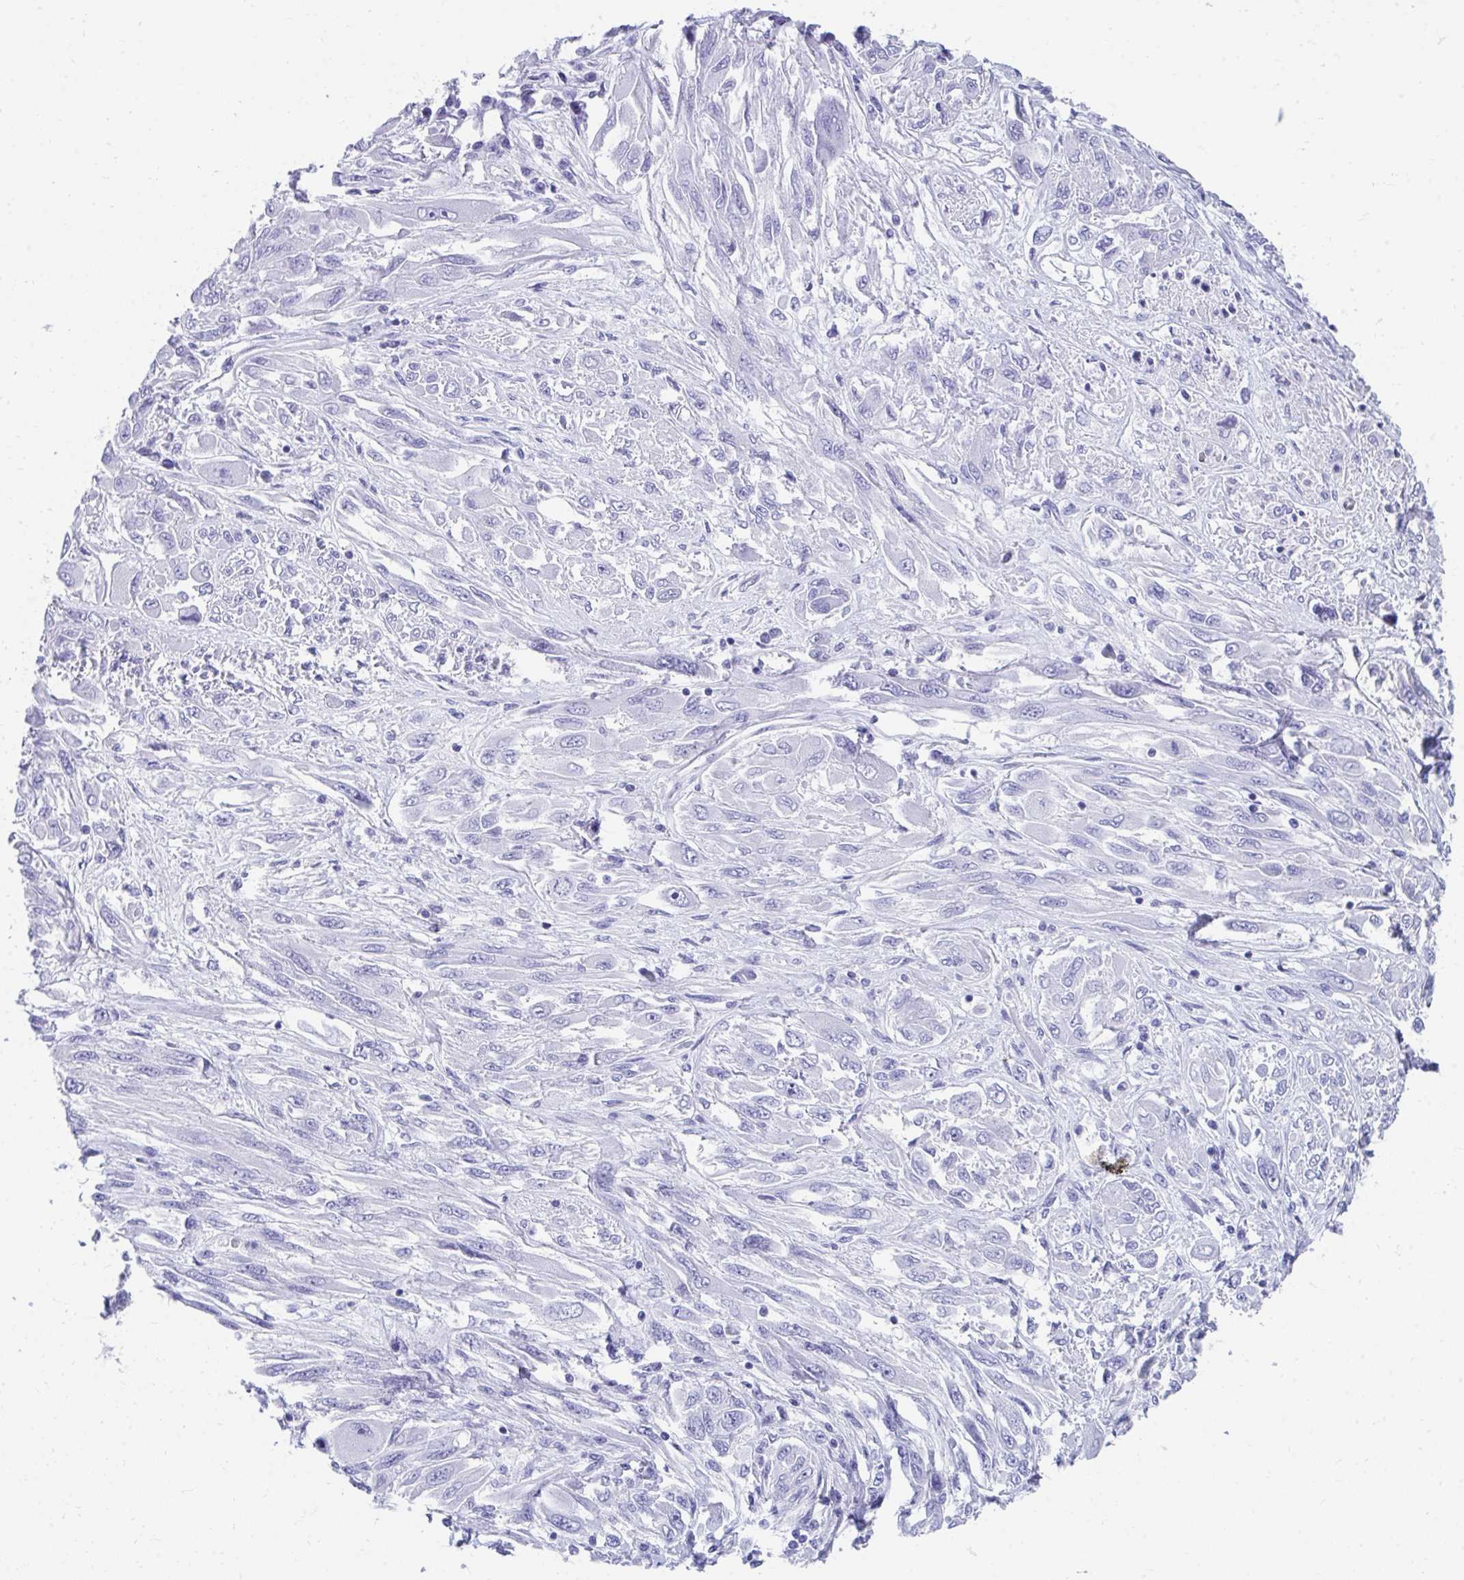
{"staining": {"intensity": "negative", "quantity": "none", "location": "none"}, "tissue": "melanoma", "cell_type": "Tumor cells", "image_type": "cancer", "snomed": [{"axis": "morphology", "description": "Malignant melanoma, NOS"}, {"axis": "topography", "description": "Skin"}], "caption": "This is a micrograph of immunohistochemistry (IHC) staining of melanoma, which shows no positivity in tumor cells. (DAB (3,3'-diaminobenzidine) IHC, high magnification).", "gene": "HGD", "patient": {"sex": "female", "age": 91}}